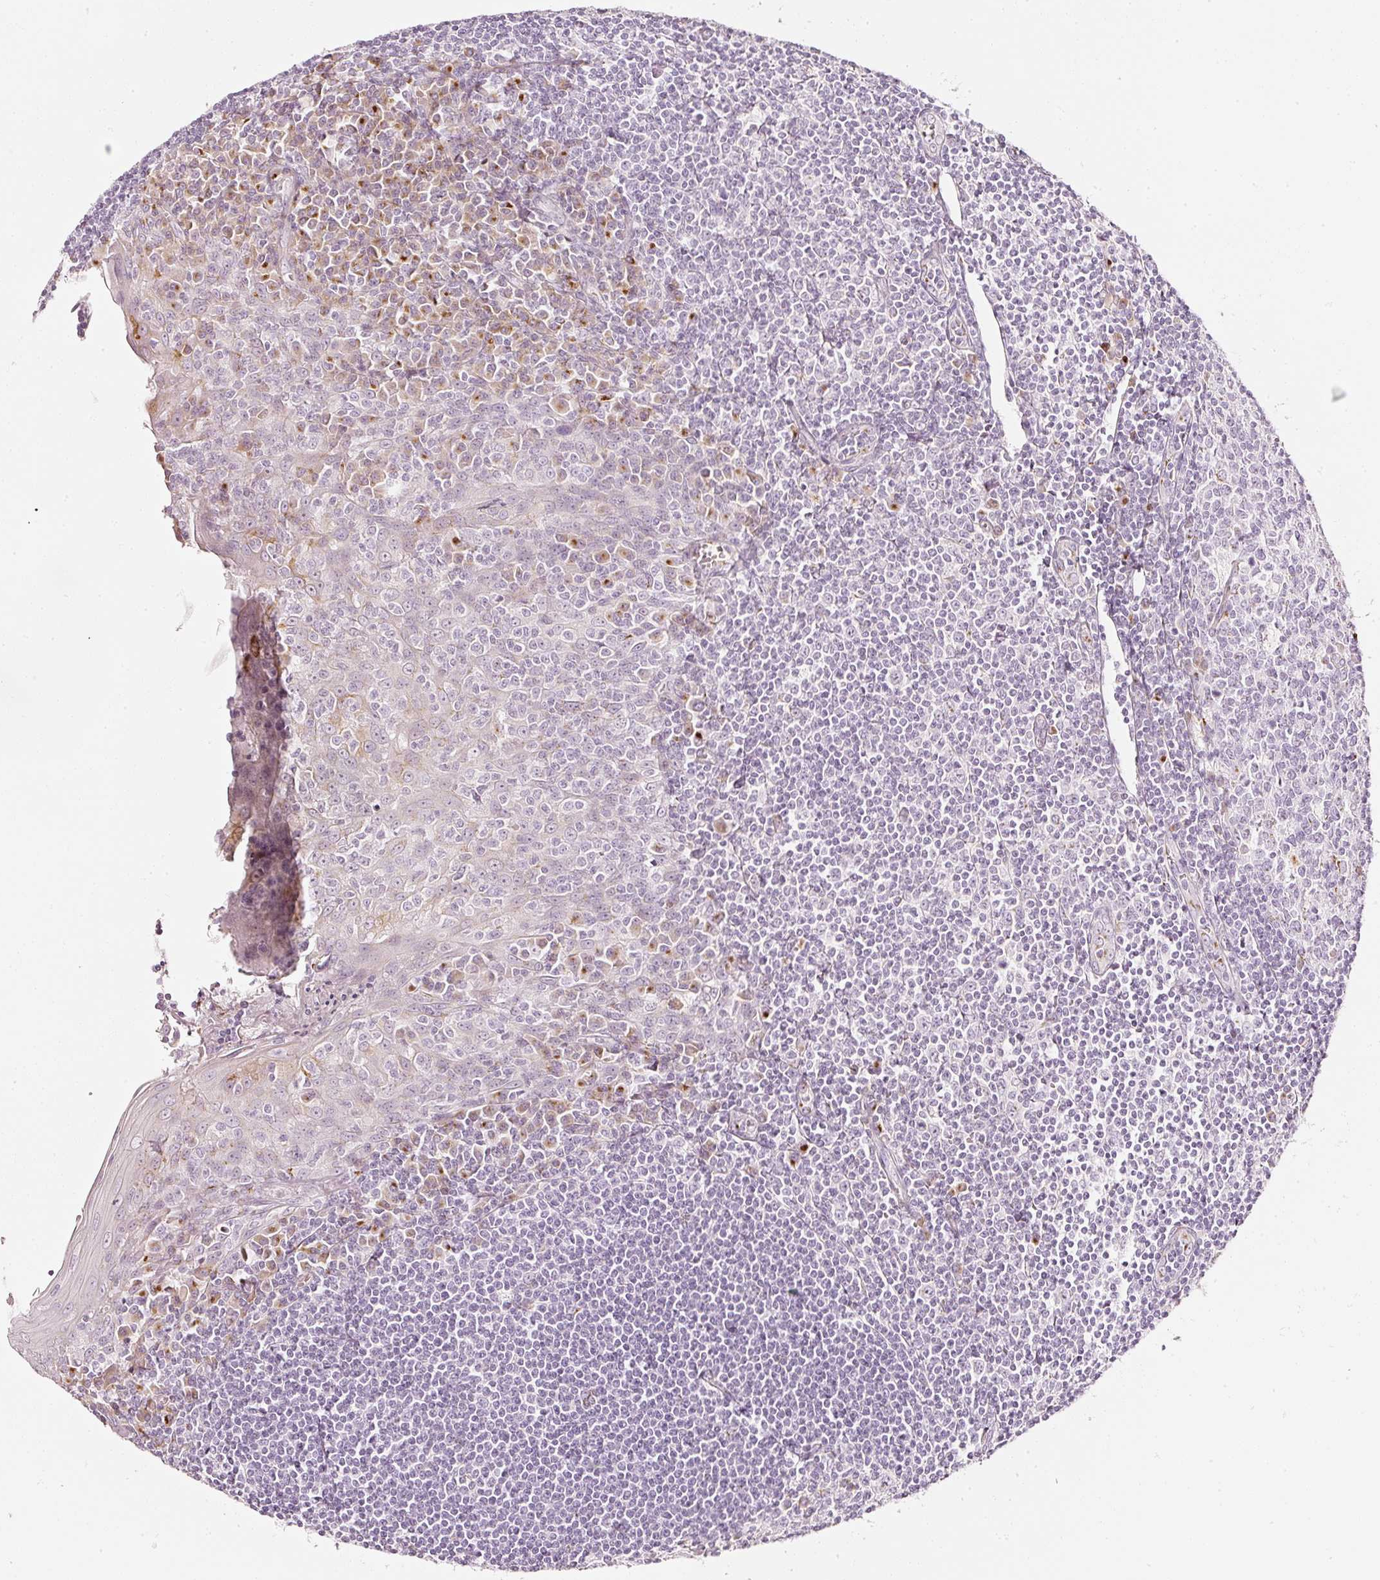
{"staining": {"intensity": "moderate", "quantity": "<25%", "location": "cytoplasmic/membranous"}, "tissue": "tonsil", "cell_type": "Germinal center cells", "image_type": "normal", "snomed": [{"axis": "morphology", "description": "Normal tissue, NOS"}, {"axis": "topography", "description": "Tonsil"}], "caption": "Protein expression analysis of benign human tonsil reveals moderate cytoplasmic/membranous expression in about <25% of germinal center cells. (DAB (3,3'-diaminobenzidine) IHC, brown staining for protein, blue staining for nuclei).", "gene": "SDF4", "patient": {"sex": "male", "age": 27}}